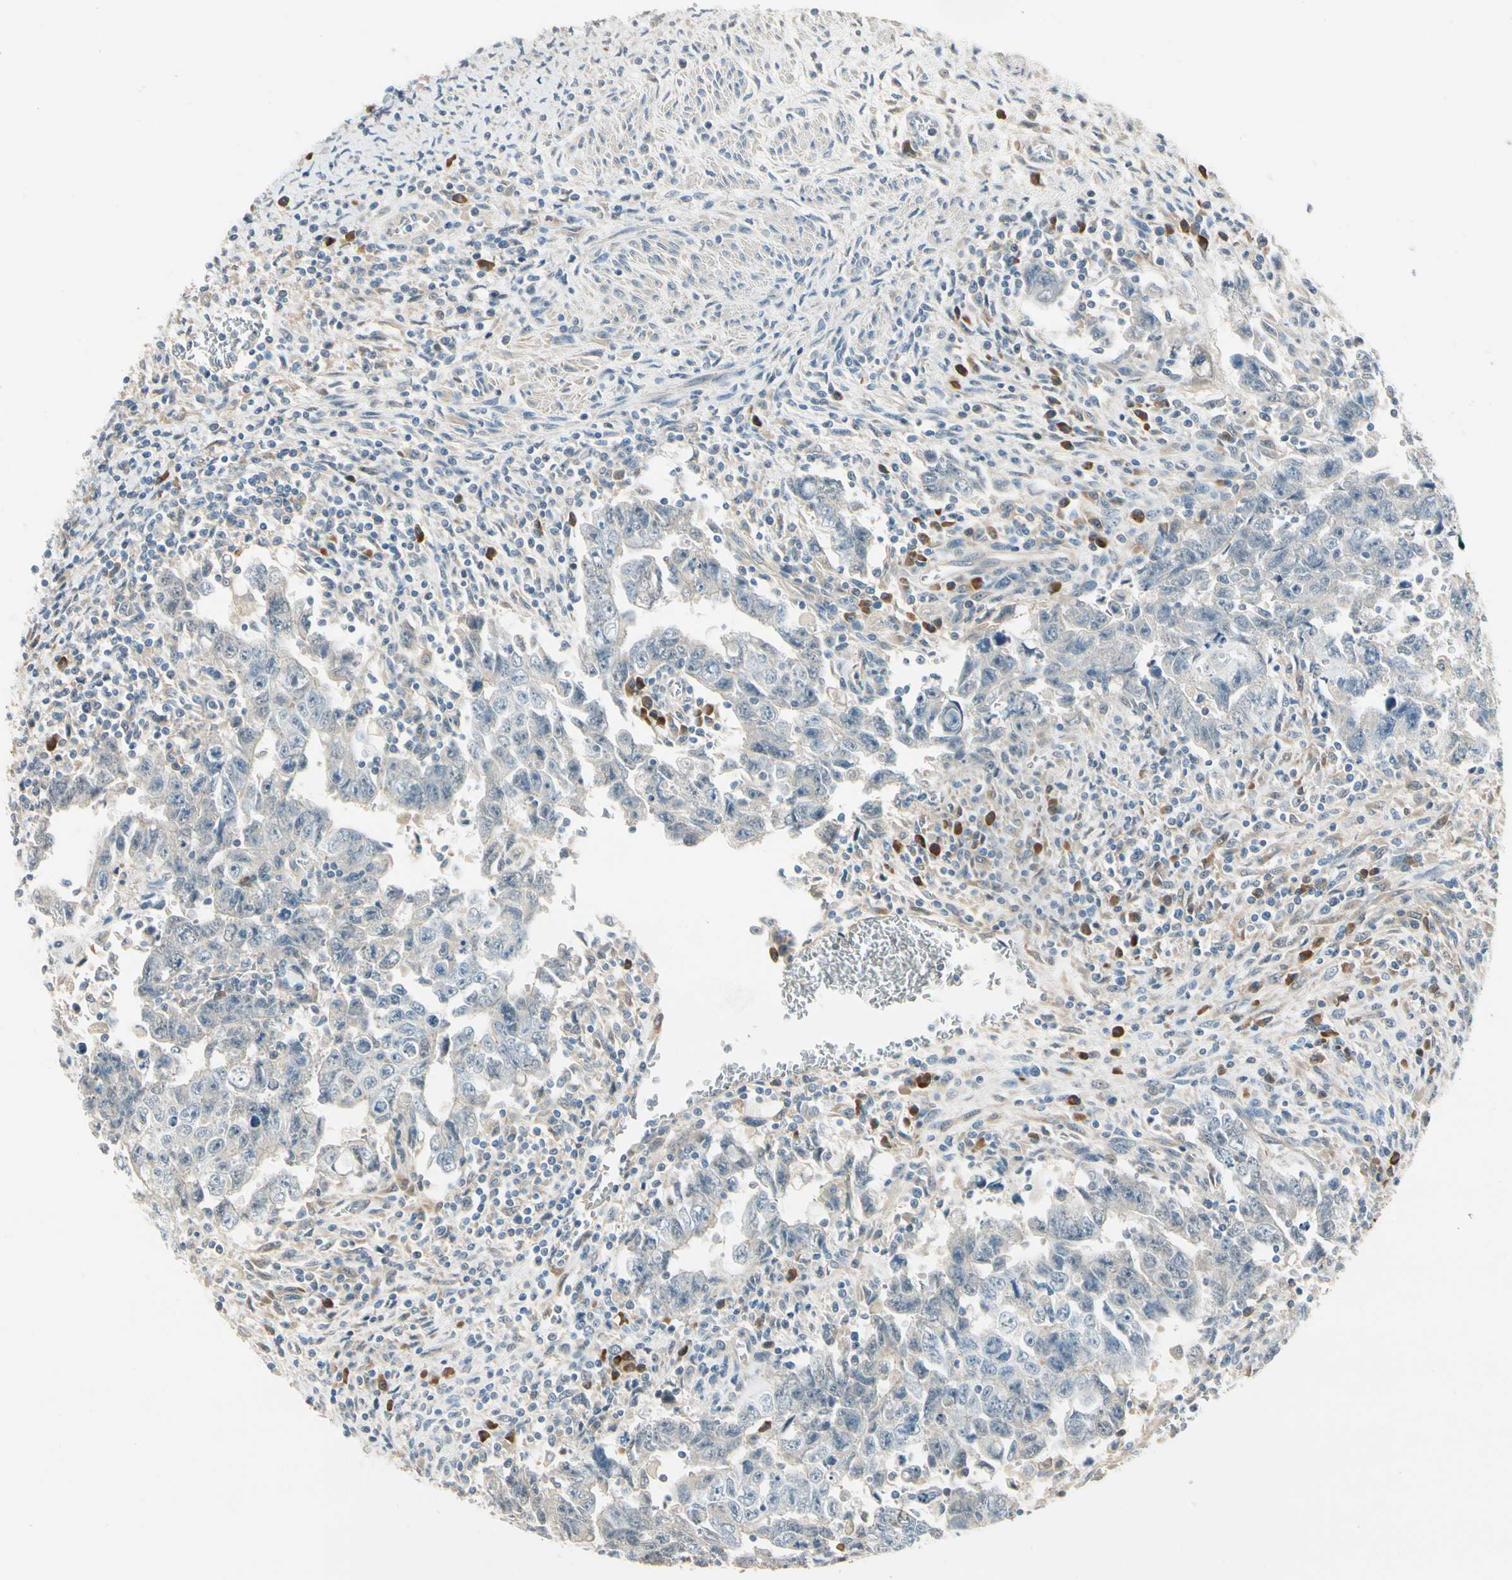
{"staining": {"intensity": "weak", "quantity": "<25%", "location": "cytoplasmic/membranous"}, "tissue": "testis cancer", "cell_type": "Tumor cells", "image_type": "cancer", "snomed": [{"axis": "morphology", "description": "Carcinoma, Embryonal, NOS"}, {"axis": "topography", "description": "Testis"}], "caption": "Testis cancer (embryonal carcinoma) was stained to show a protein in brown. There is no significant staining in tumor cells.", "gene": "WIPI1", "patient": {"sex": "male", "age": 28}}